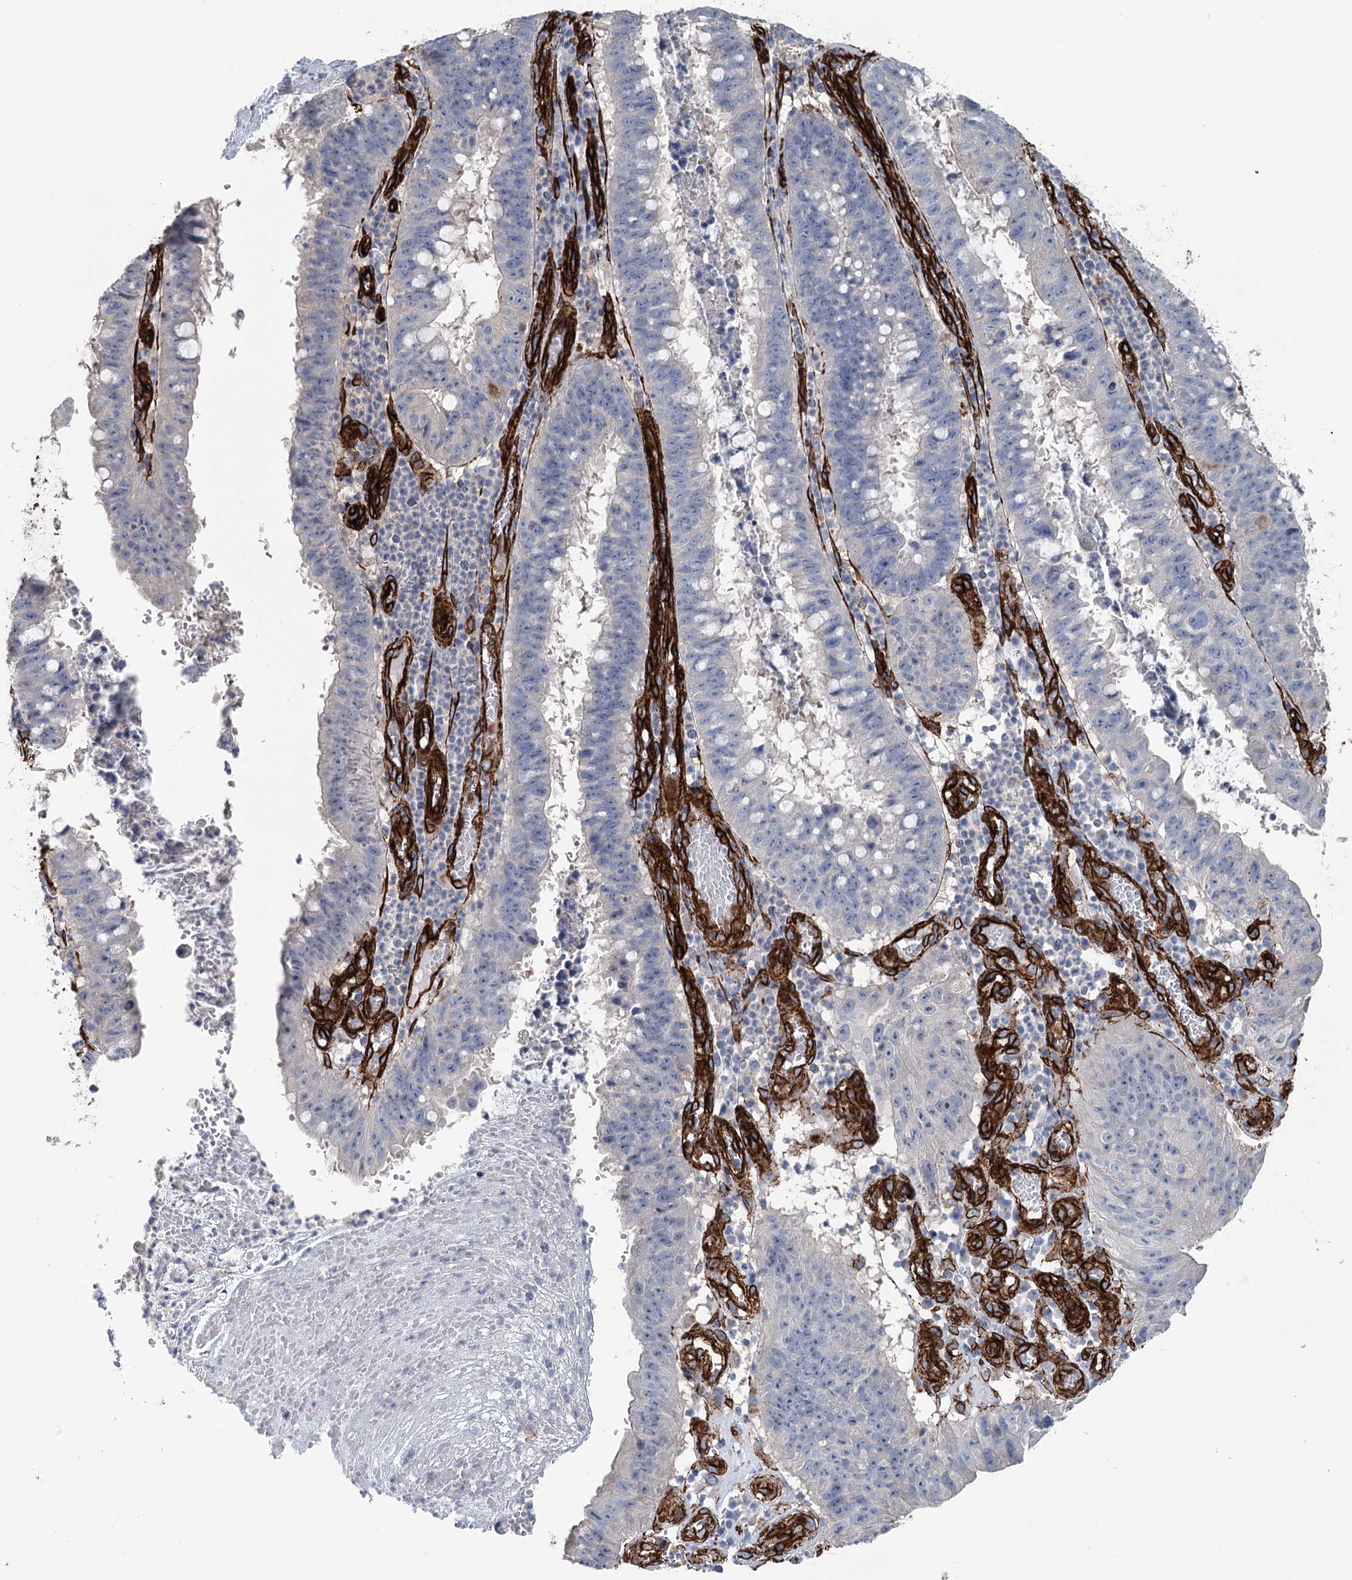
{"staining": {"intensity": "negative", "quantity": "none", "location": "none"}, "tissue": "stomach cancer", "cell_type": "Tumor cells", "image_type": "cancer", "snomed": [{"axis": "morphology", "description": "Adenocarcinoma, NOS"}, {"axis": "topography", "description": "Stomach"}], "caption": "Immunohistochemistry (IHC) histopathology image of human stomach cancer stained for a protein (brown), which exhibits no positivity in tumor cells.", "gene": "IQSEC1", "patient": {"sex": "male", "age": 59}}